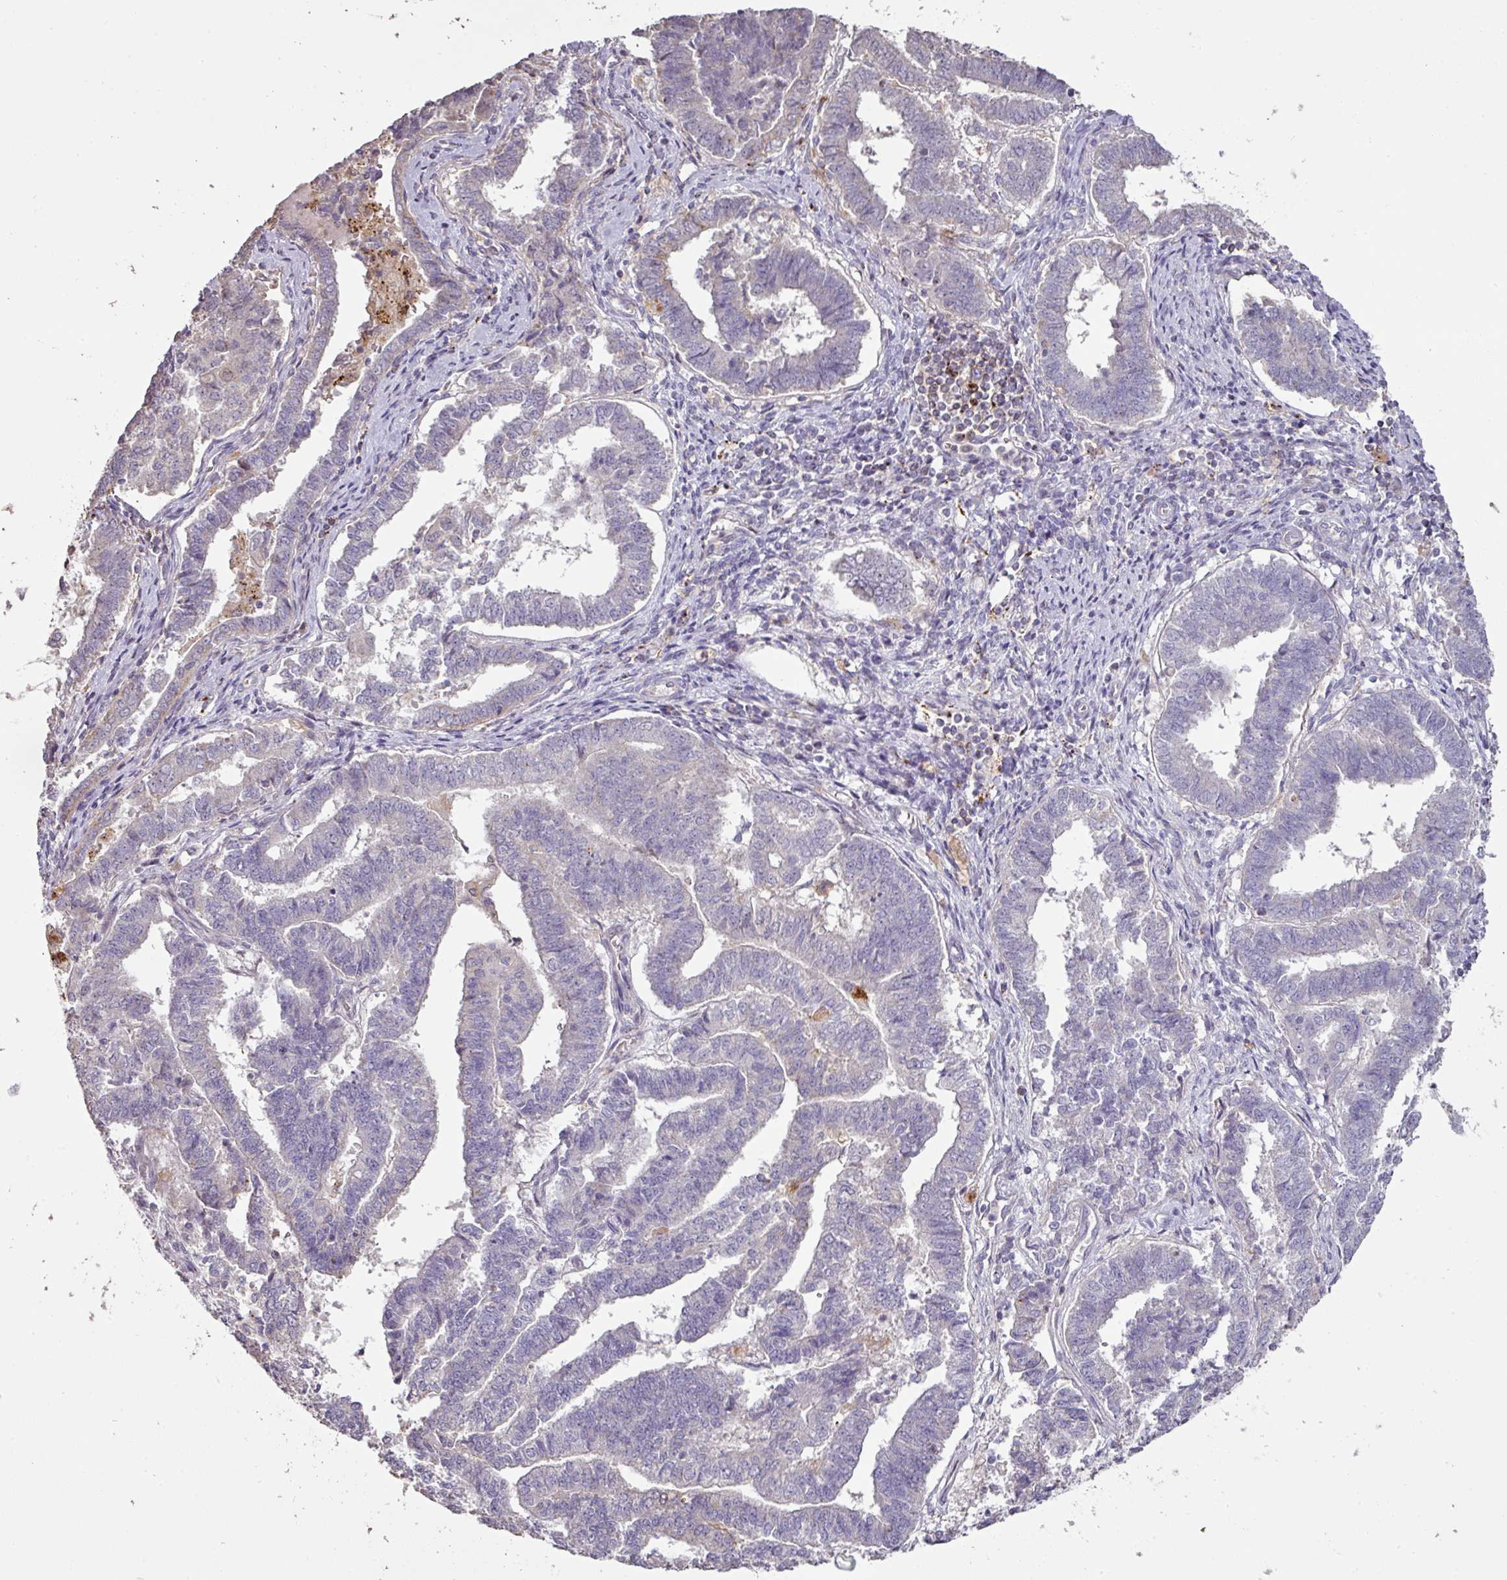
{"staining": {"intensity": "negative", "quantity": "none", "location": "none"}, "tissue": "endometrial cancer", "cell_type": "Tumor cells", "image_type": "cancer", "snomed": [{"axis": "morphology", "description": "Adenocarcinoma, NOS"}, {"axis": "topography", "description": "Endometrium"}], "caption": "Immunohistochemistry (IHC) of human adenocarcinoma (endometrial) displays no positivity in tumor cells. (DAB (3,3'-diaminobenzidine) immunohistochemistry (IHC) with hematoxylin counter stain).", "gene": "CXCR5", "patient": {"sex": "female", "age": 72}}